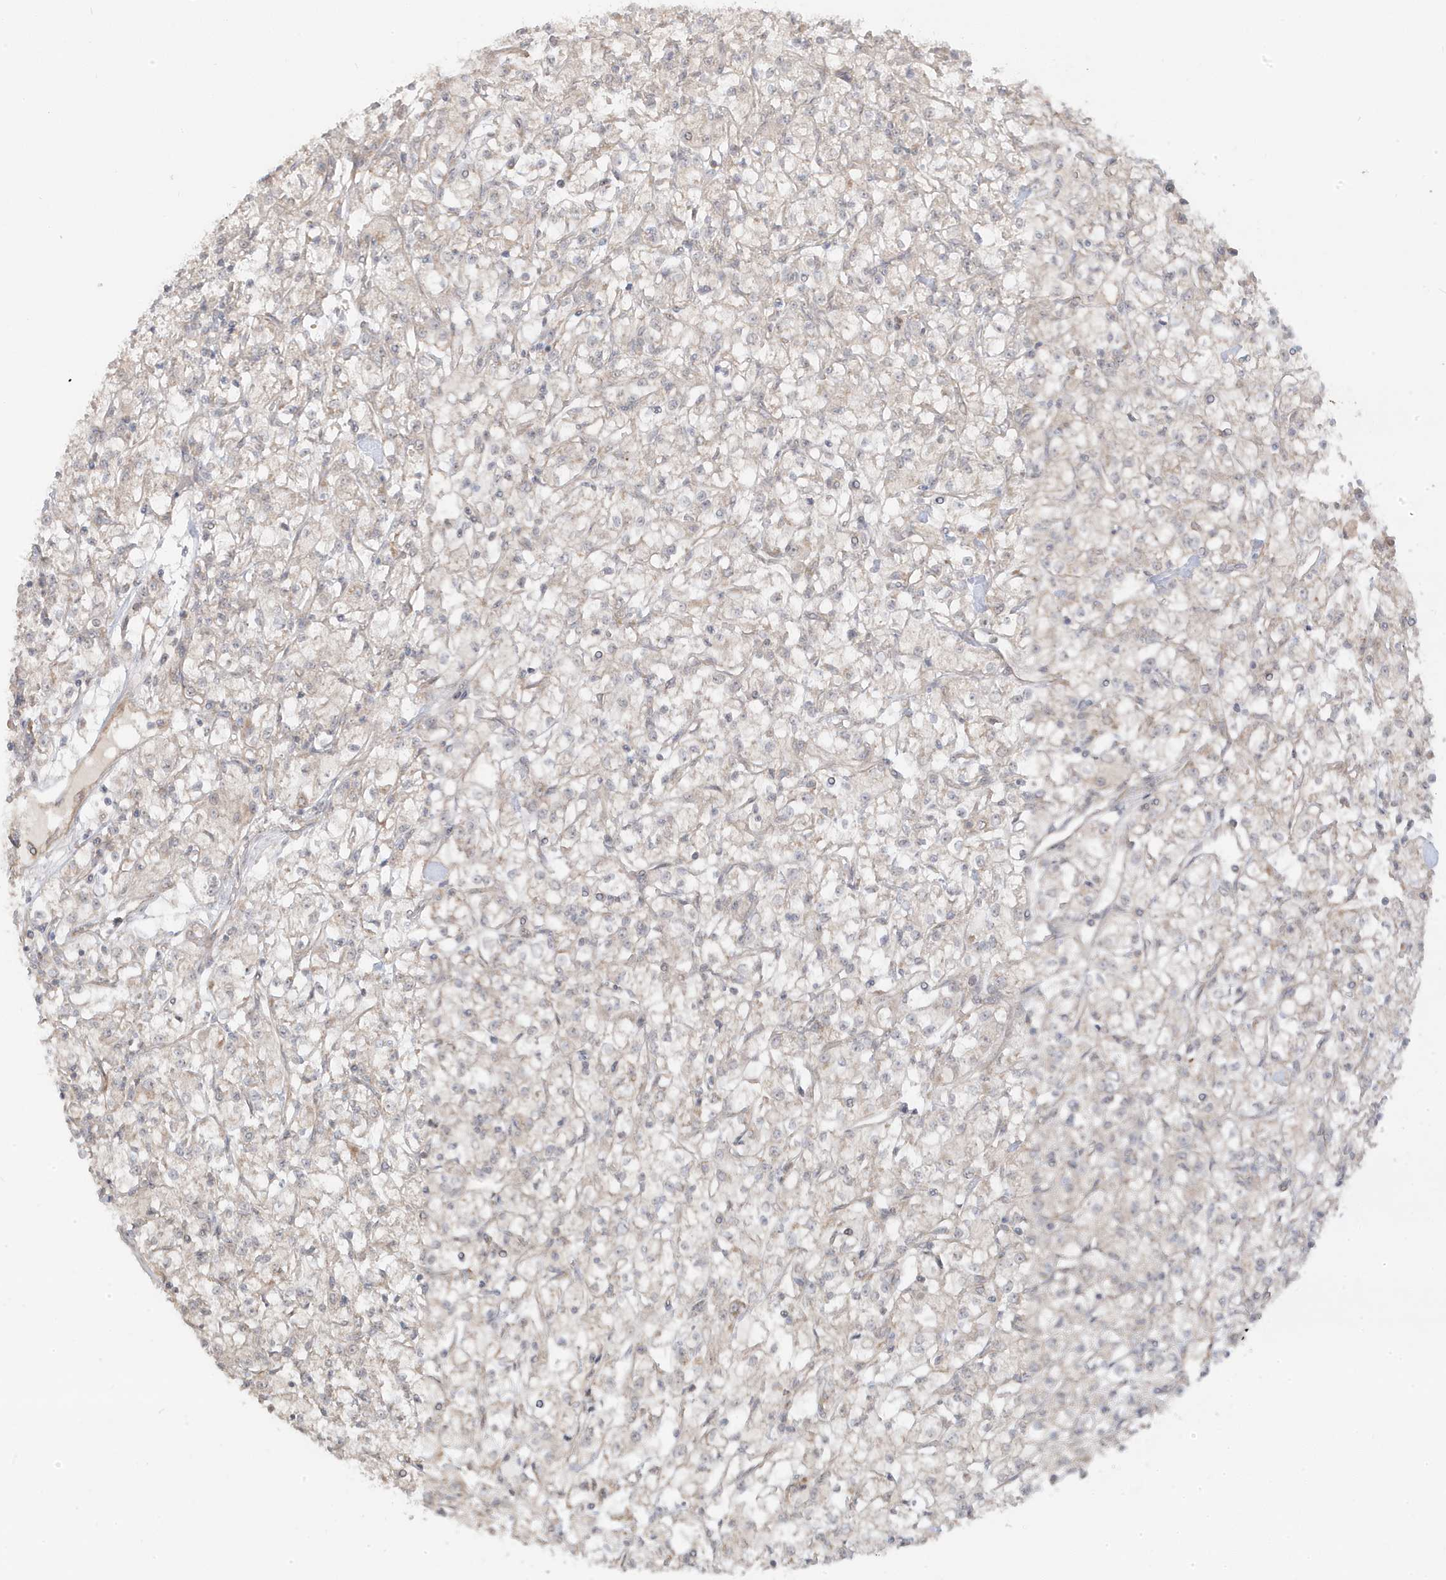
{"staining": {"intensity": "weak", "quantity": "<25%", "location": "cytoplasmic/membranous"}, "tissue": "renal cancer", "cell_type": "Tumor cells", "image_type": "cancer", "snomed": [{"axis": "morphology", "description": "Adenocarcinoma, NOS"}, {"axis": "topography", "description": "Kidney"}], "caption": "The immunohistochemistry image has no significant staining in tumor cells of renal adenocarcinoma tissue. The staining is performed using DAB (3,3'-diaminobenzidine) brown chromogen with nuclei counter-stained in using hematoxylin.", "gene": "DNAJC12", "patient": {"sex": "female", "age": 59}}